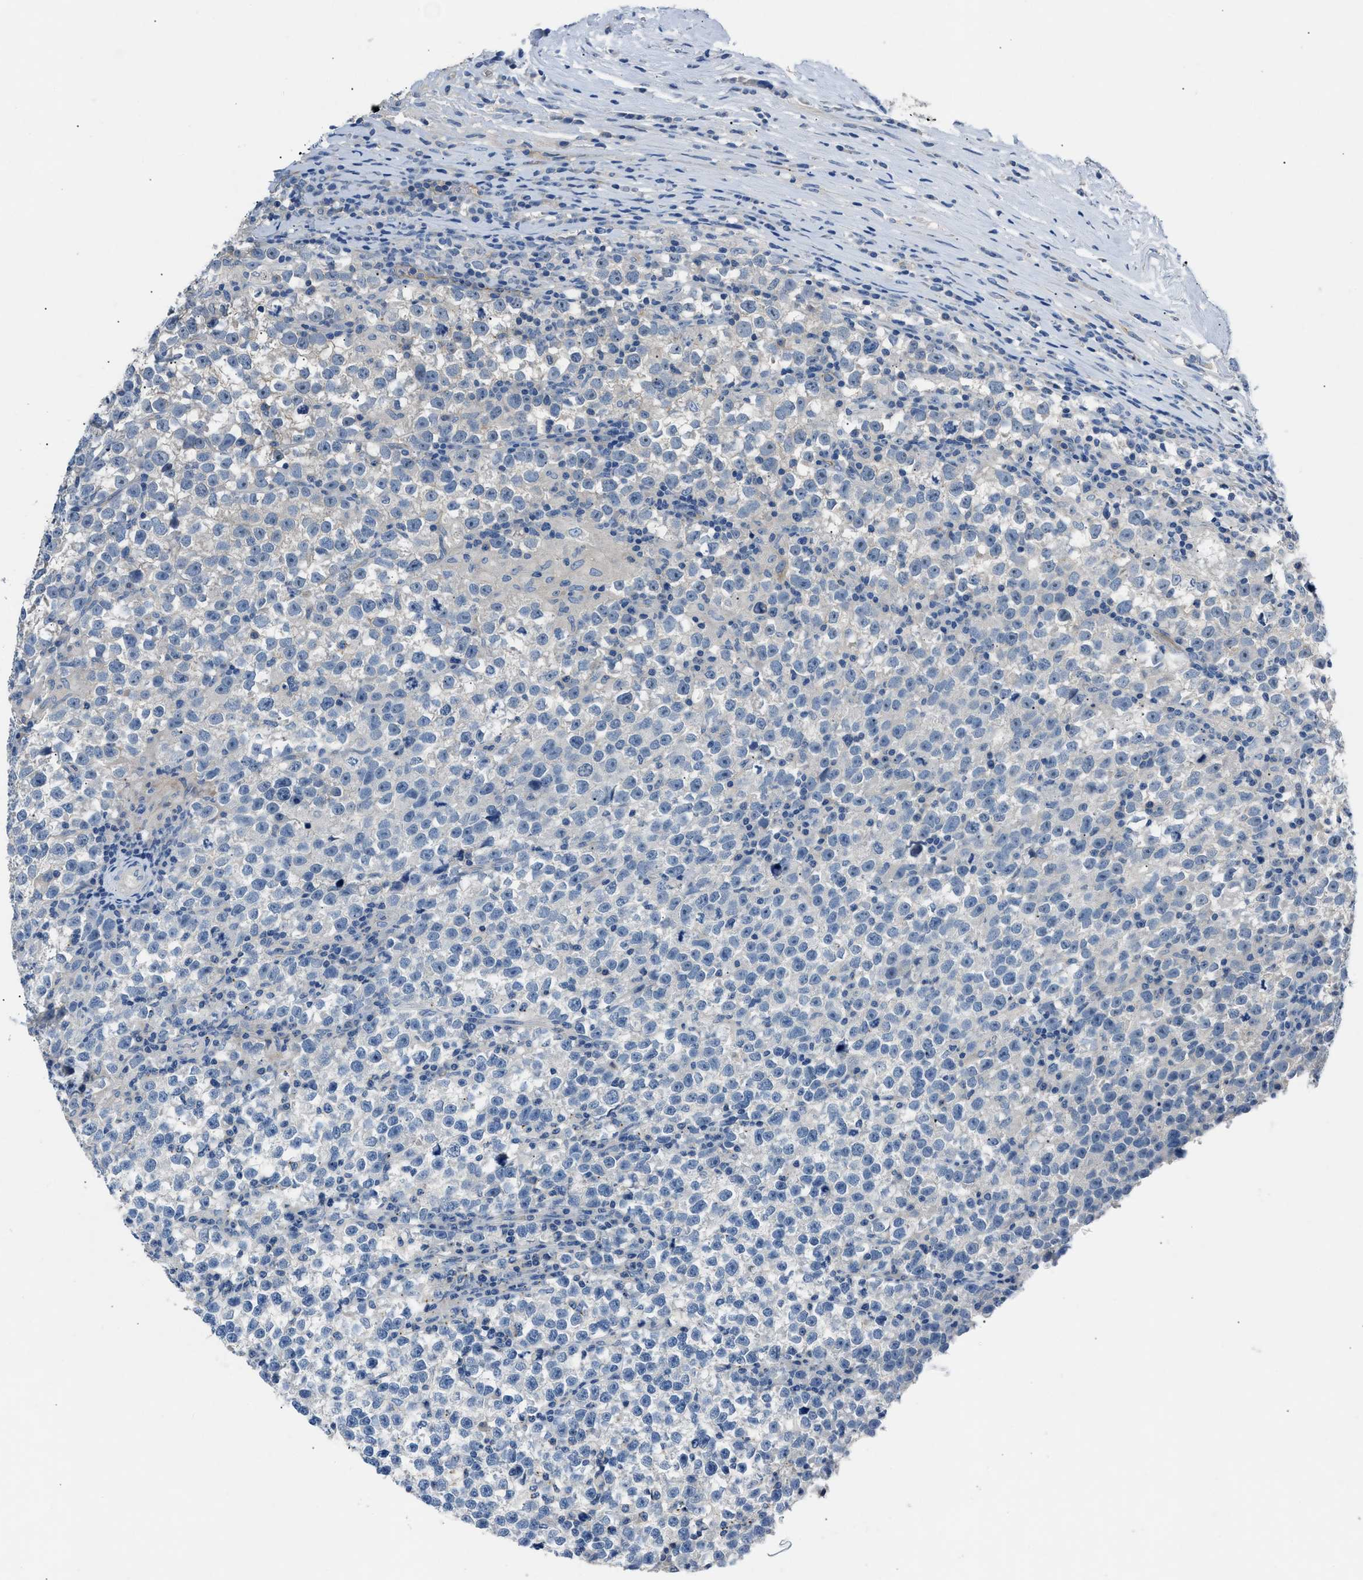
{"staining": {"intensity": "negative", "quantity": "none", "location": "none"}, "tissue": "testis cancer", "cell_type": "Tumor cells", "image_type": "cancer", "snomed": [{"axis": "morphology", "description": "Normal tissue, NOS"}, {"axis": "morphology", "description": "Seminoma, NOS"}, {"axis": "topography", "description": "Testis"}], "caption": "Tumor cells show no significant staining in testis seminoma.", "gene": "DNAAF5", "patient": {"sex": "male", "age": 43}}